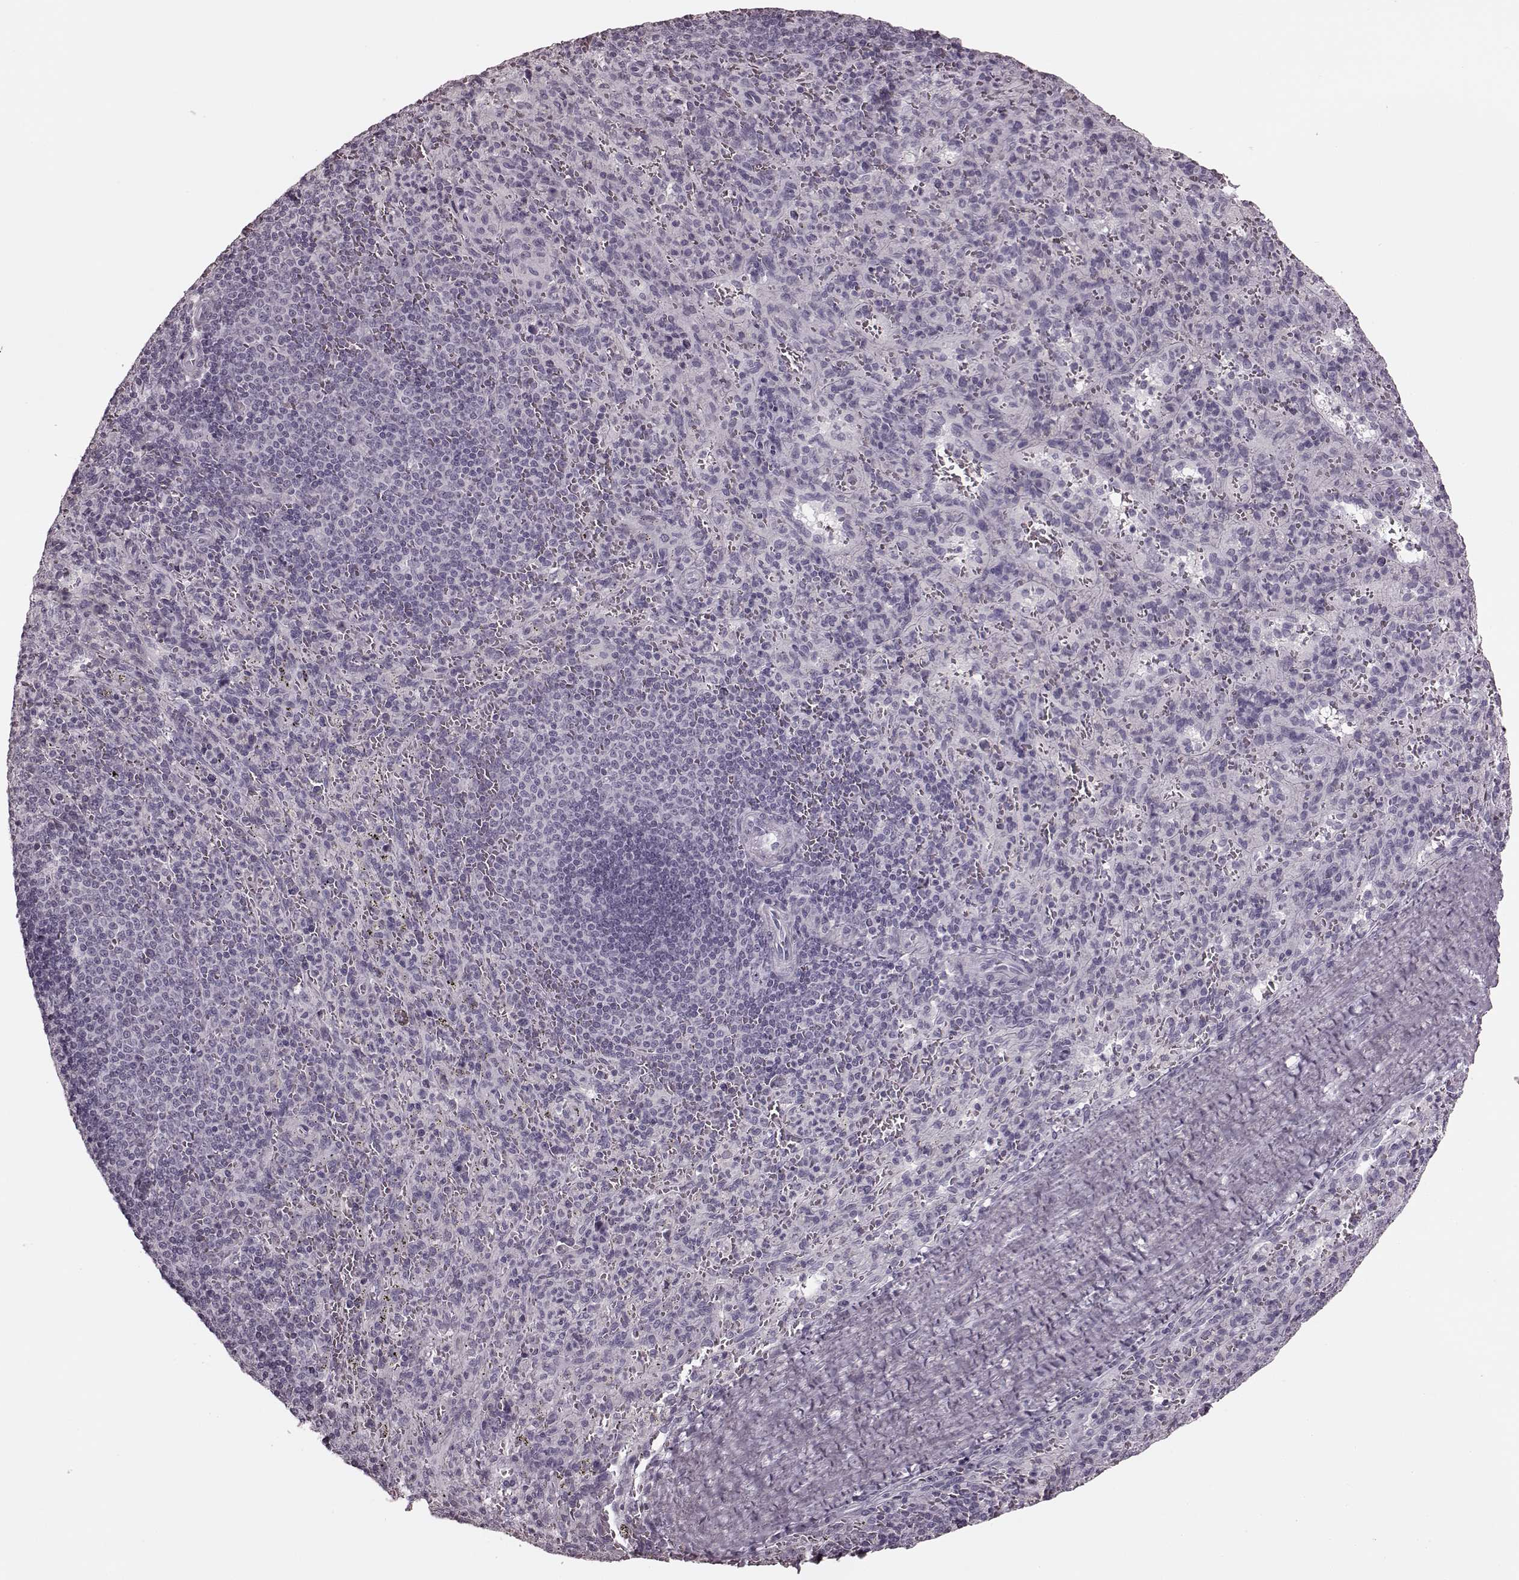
{"staining": {"intensity": "negative", "quantity": "none", "location": "none"}, "tissue": "spleen", "cell_type": "Cells in red pulp", "image_type": "normal", "snomed": [{"axis": "morphology", "description": "Normal tissue, NOS"}, {"axis": "topography", "description": "Spleen"}], "caption": "Cells in red pulp are negative for brown protein staining in benign spleen. (DAB (3,3'-diaminobenzidine) IHC visualized using brightfield microscopy, high magnification).", "gene": "TRPM1", "patient": {"sex": "male", "age": 57}}